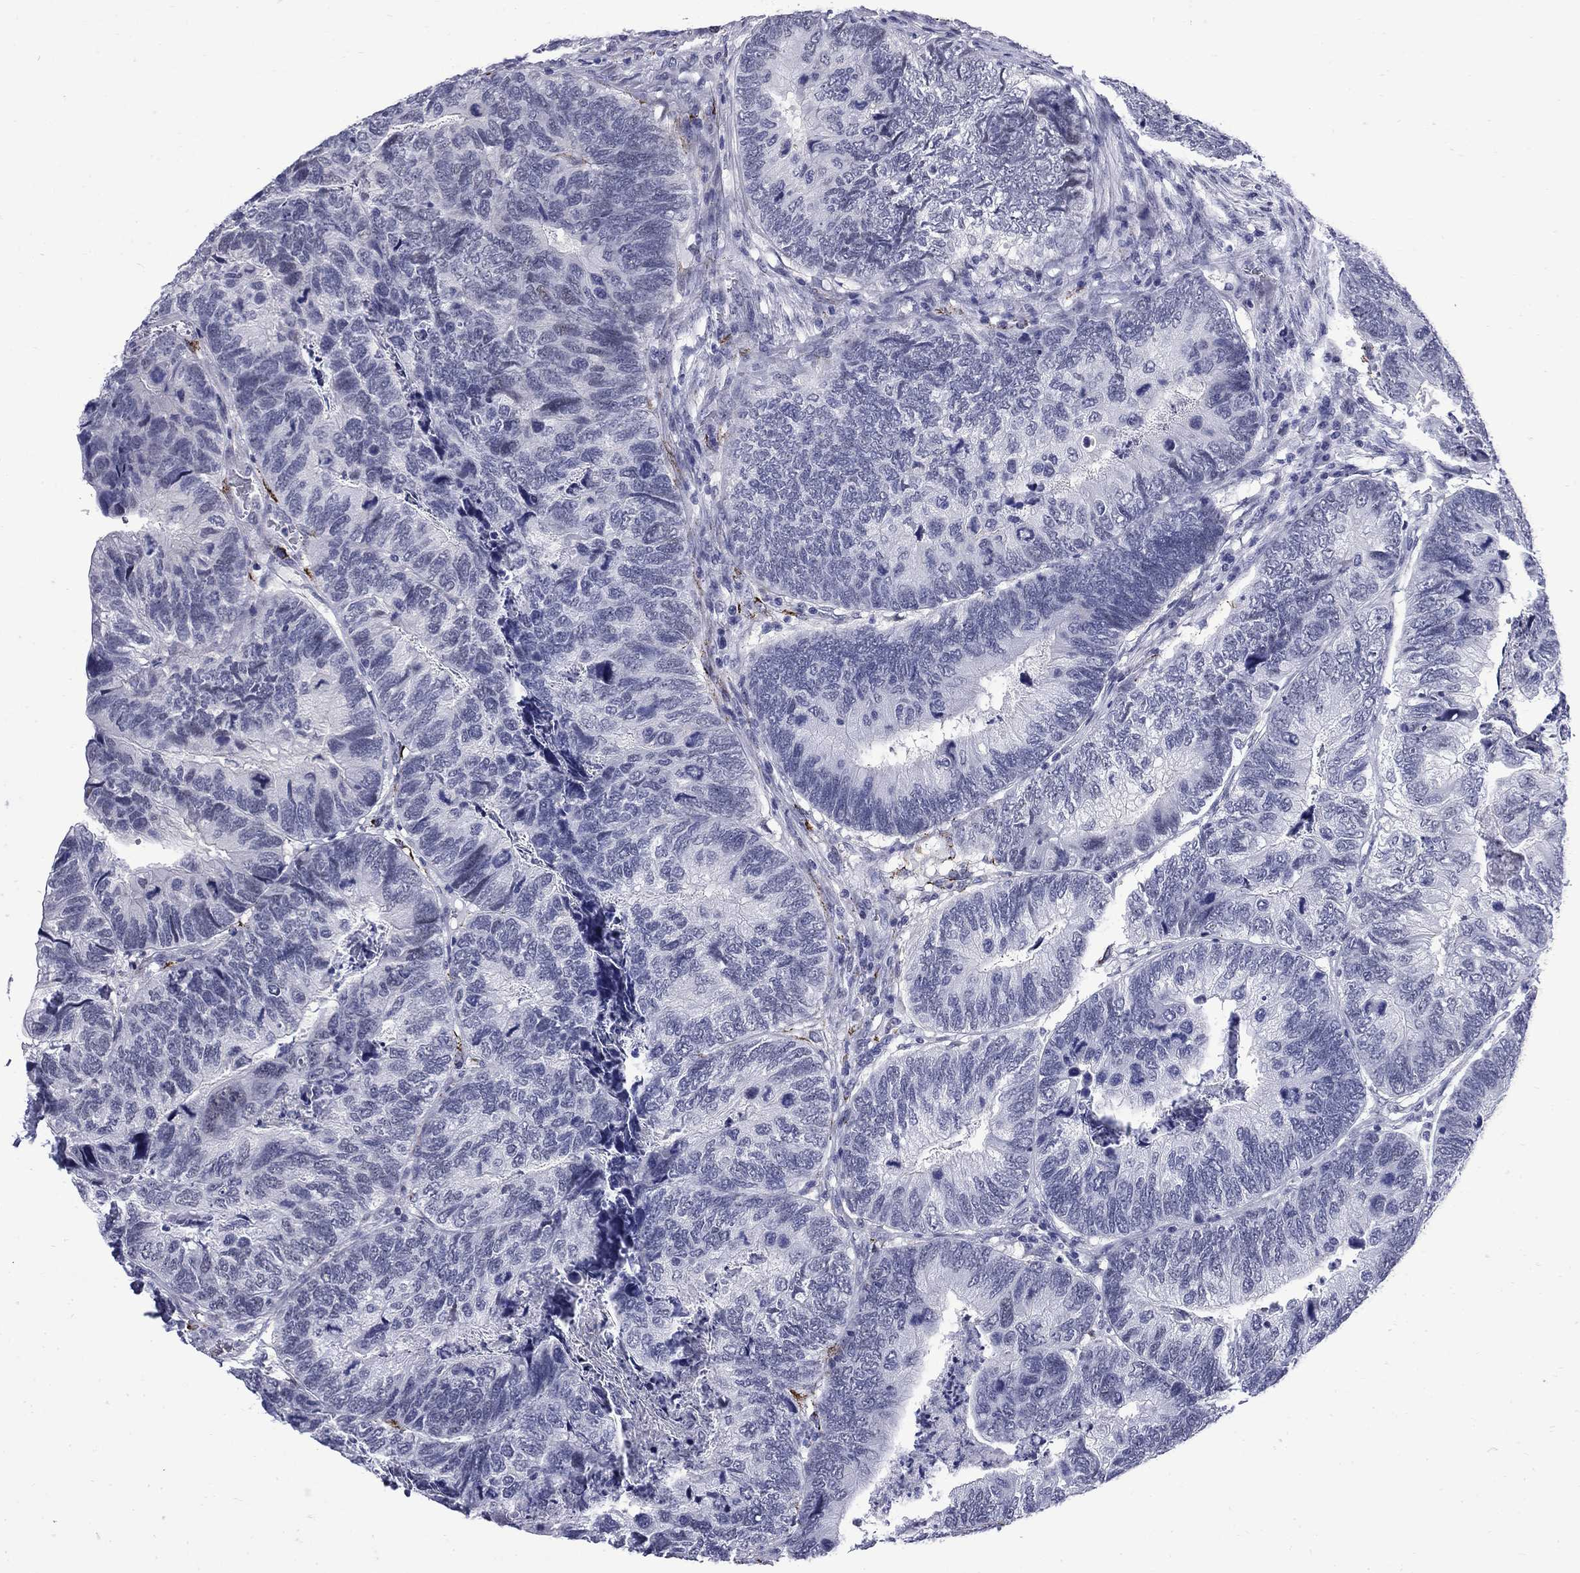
{"staining": {"intensity": "negative", "quantity": "none", "location": "none"}, "tissue": "colorectal cancer", "cell_type": "Tumor cells", "image_type": "cancer", "snomed": [{"axis": "morphology", "description": "Adenocarcinoma, NOS"}, {"axis": "topography", "description": "Colon"}], "caption": "Micrograph shows no protein positivity in tumor cells of colorectal cancer tissue.", "gene": "MGARP", "patient": {"sex": "female", "age": 67}}